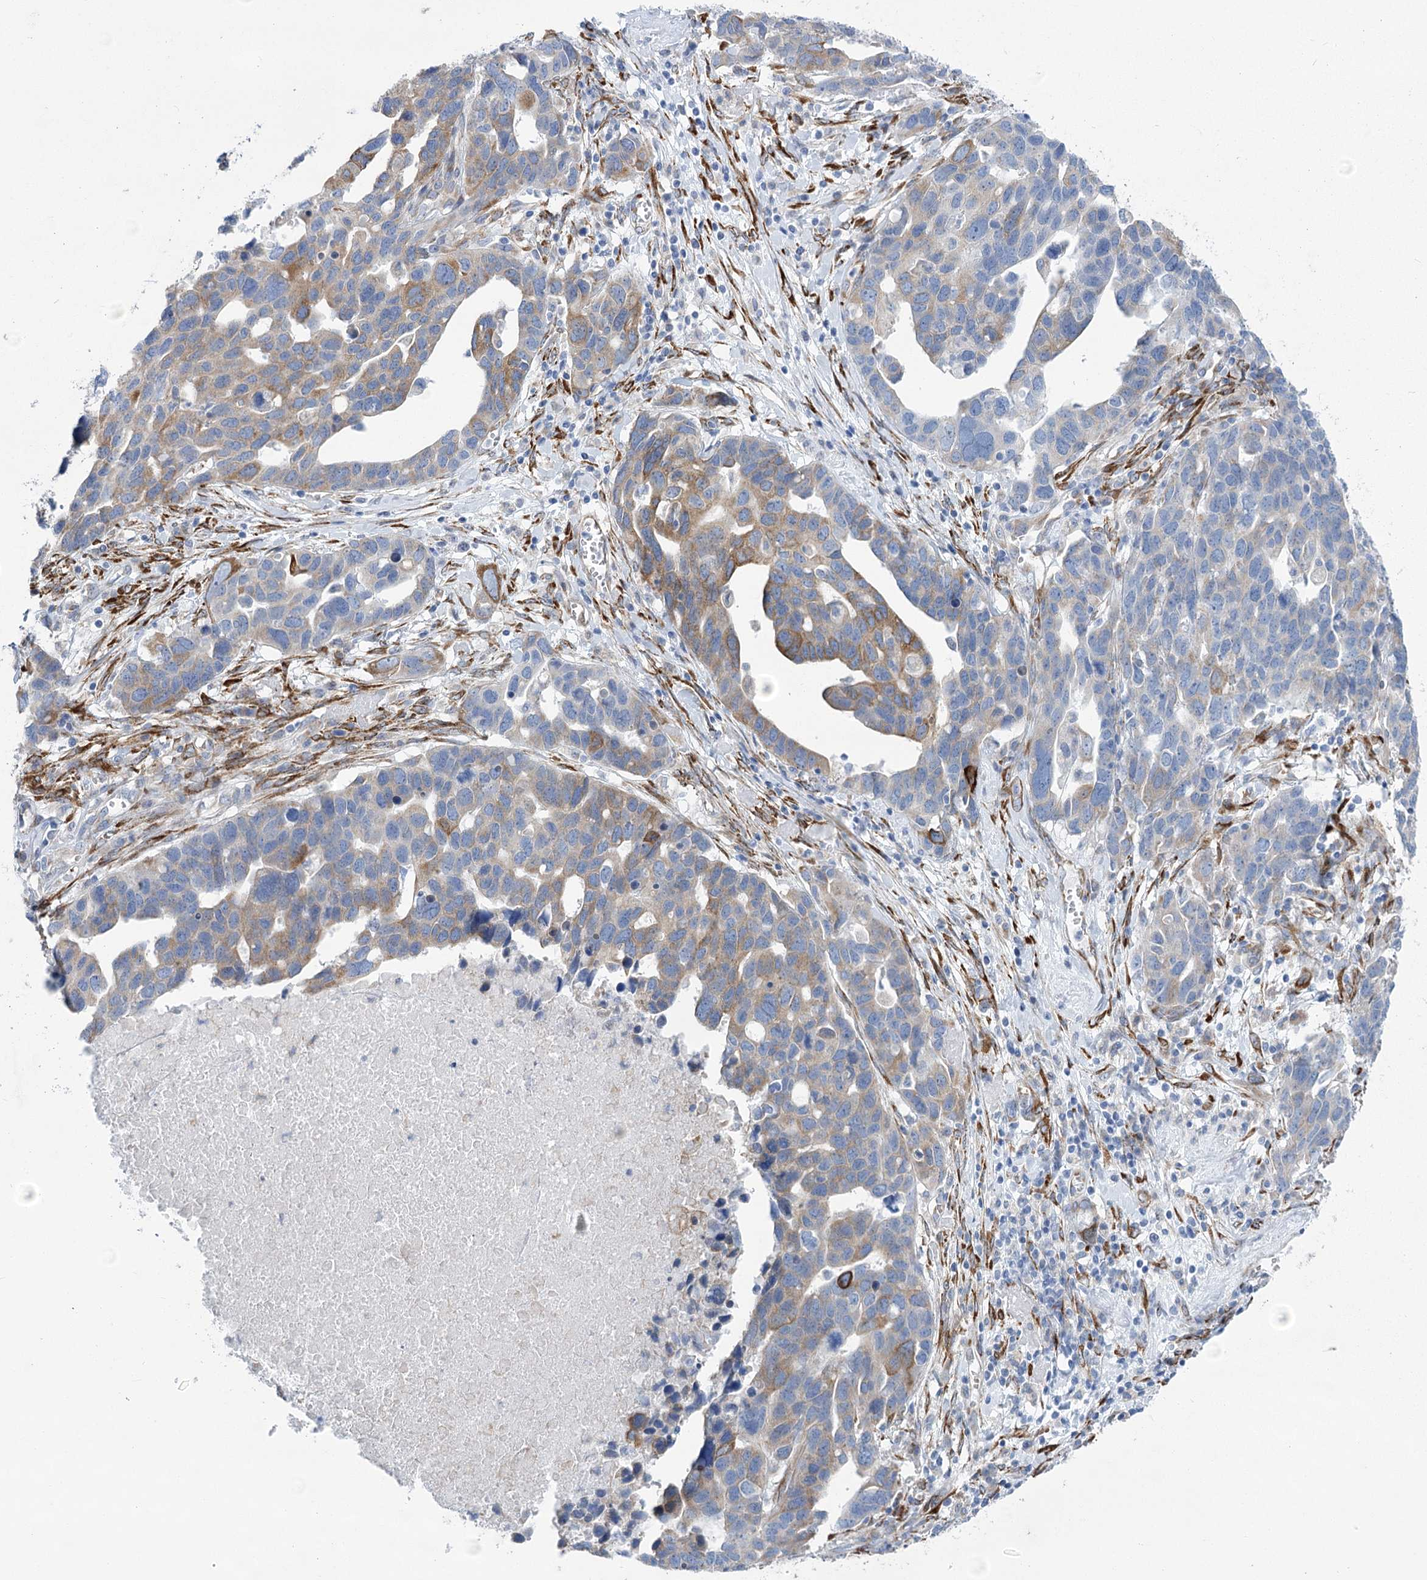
{"staining": {"intensity": "moderate", "quantity": "<25%", "location": "cytoplasmic/membranous"}, "tissue": "ovarian cancer", "cell_type": "Tumor cells", "image_type": "cancer", "snomed": [{"axis": "morphology", "description": "Cystadenocarcinoma, serous, NOS"}, {"axis": "topography", "description": "Ovary"}], "caption": "Moderate cytoplasmic/membranous protein expression is appreciated in approximately <25% of tumor cells in ovarian cancer (serous cystadenocarcinoma).", "gene": "YTHDC2", "patient": {"sex": "female", "age": 54}}